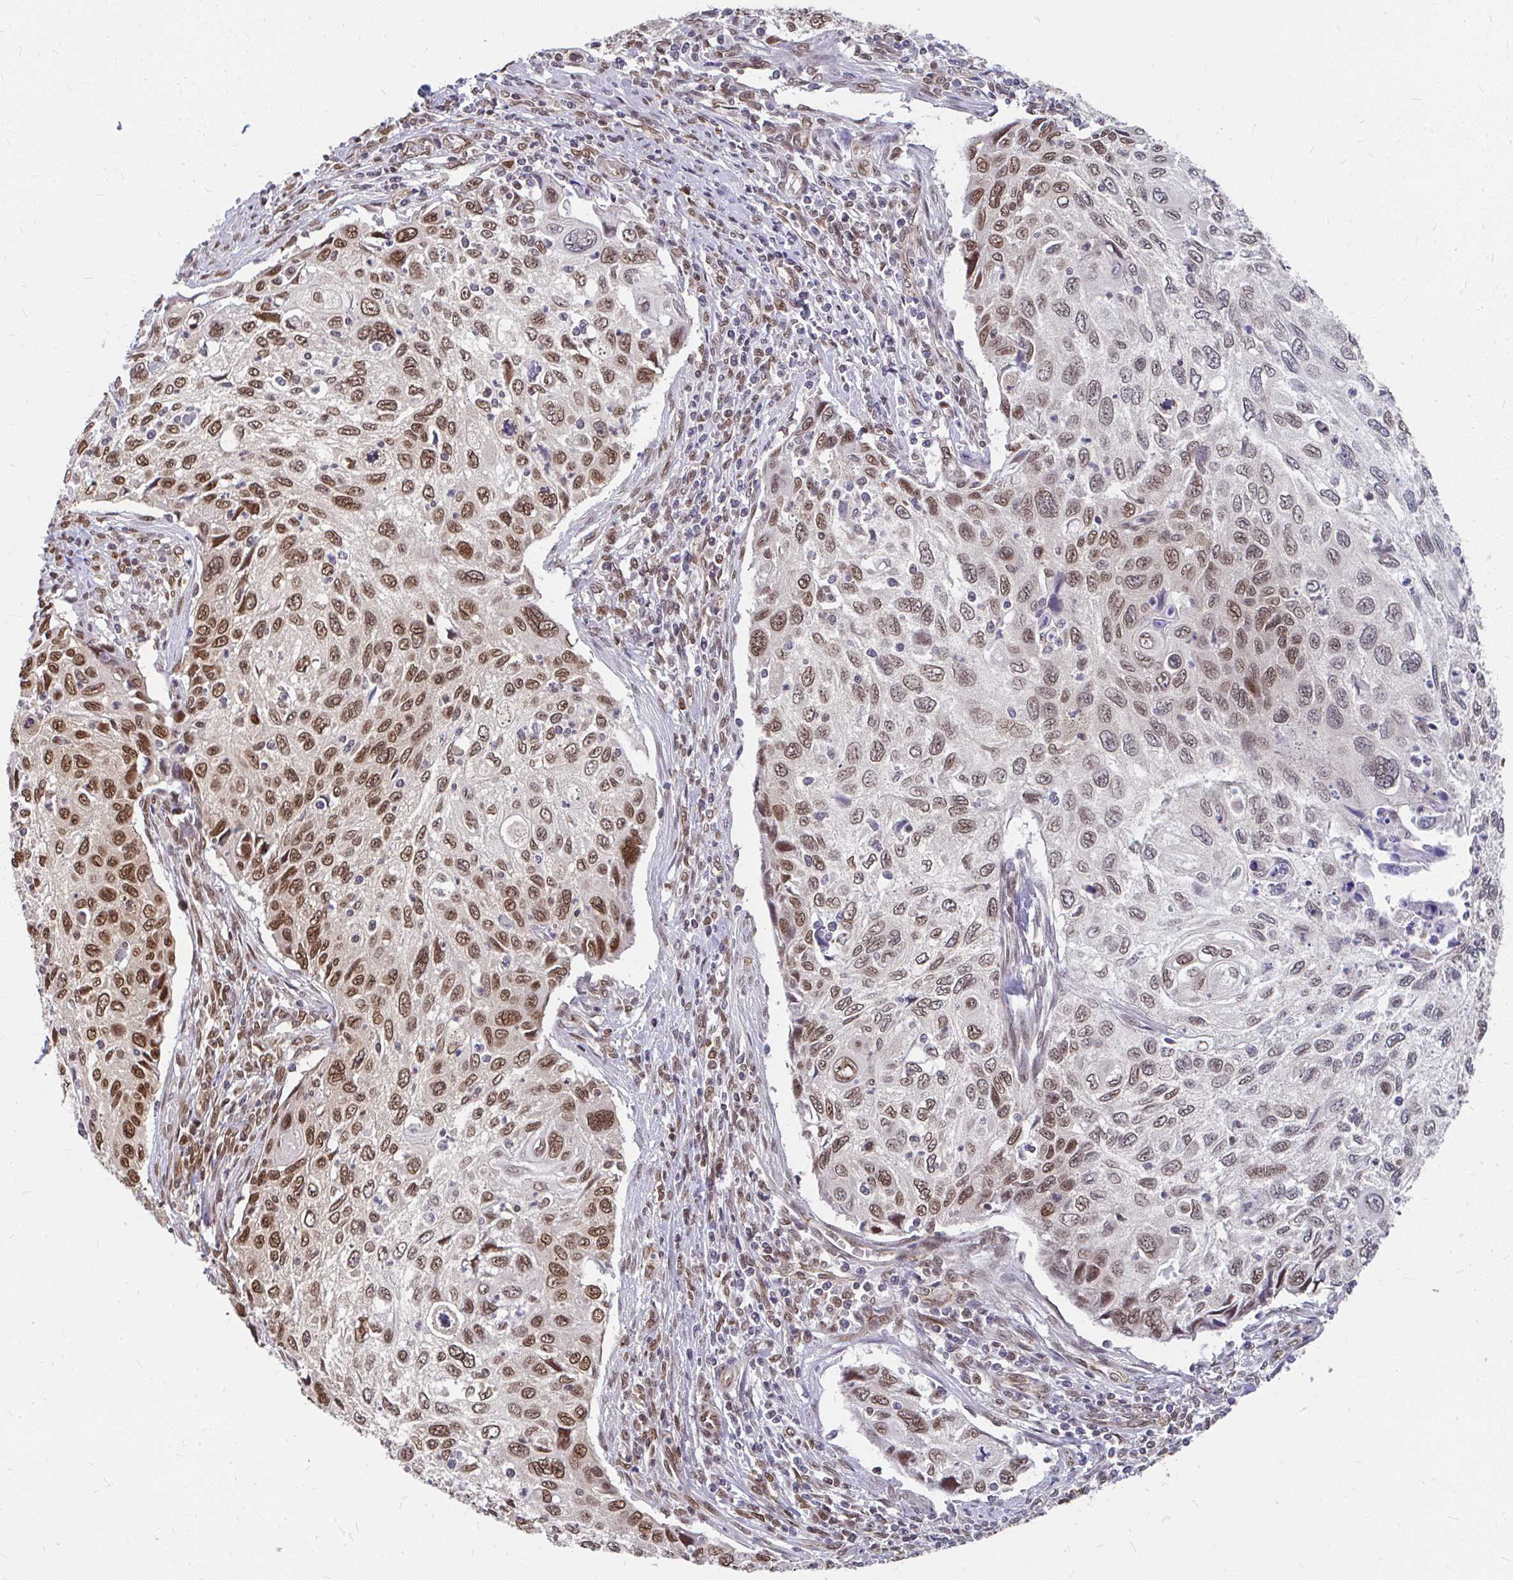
{"staining": {"intensity": "moderate", "quantity": "25%-75%", "location": "cytoplasmic/membranous,nuclear"}, "tissue": "cervical cancer", "cell_type": "Tumor cells", "image_type": "cancer", "snomed": [{"axis": "morphology", "description": "Squamous cell carcinoma, NOS"}, {"axis": "topography", "description": "Cervix"}], "caption": "Human squamous cell carcinoma (cervical) stained with a brown dye reveals moderate cytoplasmic/membranous and nuclear positive positivity in approximately 25%-75% of tumor cells.", "gene": "XPO1", "patient": {"sex": "female", "age": 70}}